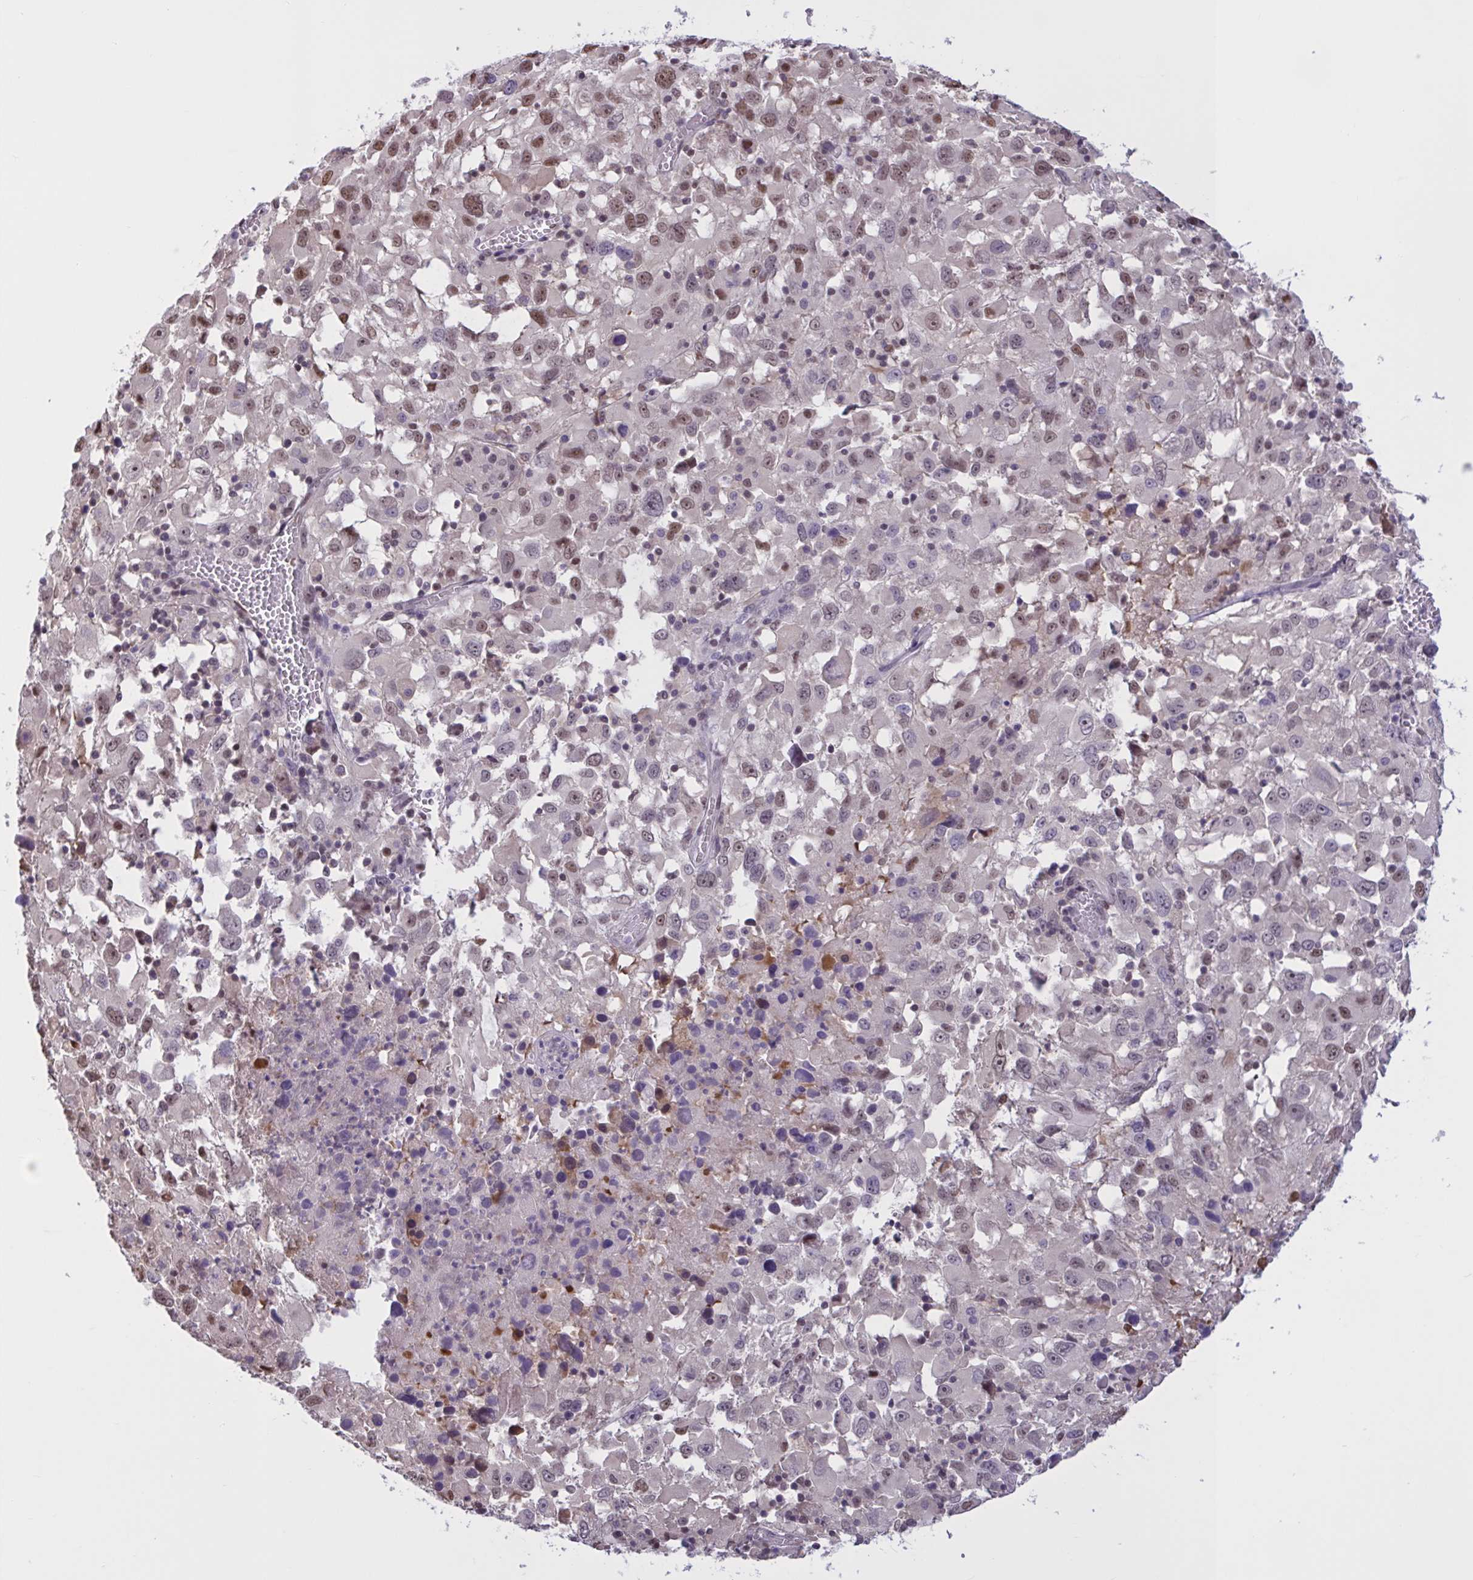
{"staining": {"intensity": "moderate", "quantity": "<25%", "location": "nuclear"}, "tissue": "melanoma", "cell_type": "Tumor cells", "image_type": "cancer", "snomed": [{"axis": "morphology", "description": "Malignant melanoma, Metastatic site"}, {"axis": "topography", "description": "Soft tissue"}], "caption": "Melanoma was stained to show a protein in brown. There is low levels of moderate nuclear expression in approximately <25% of tumor cells. (brown staining indicates protein expression, while blue staining denotes nuclei).", "gene": "RBL1", "patient": {"sex": "male", "age": 50}}